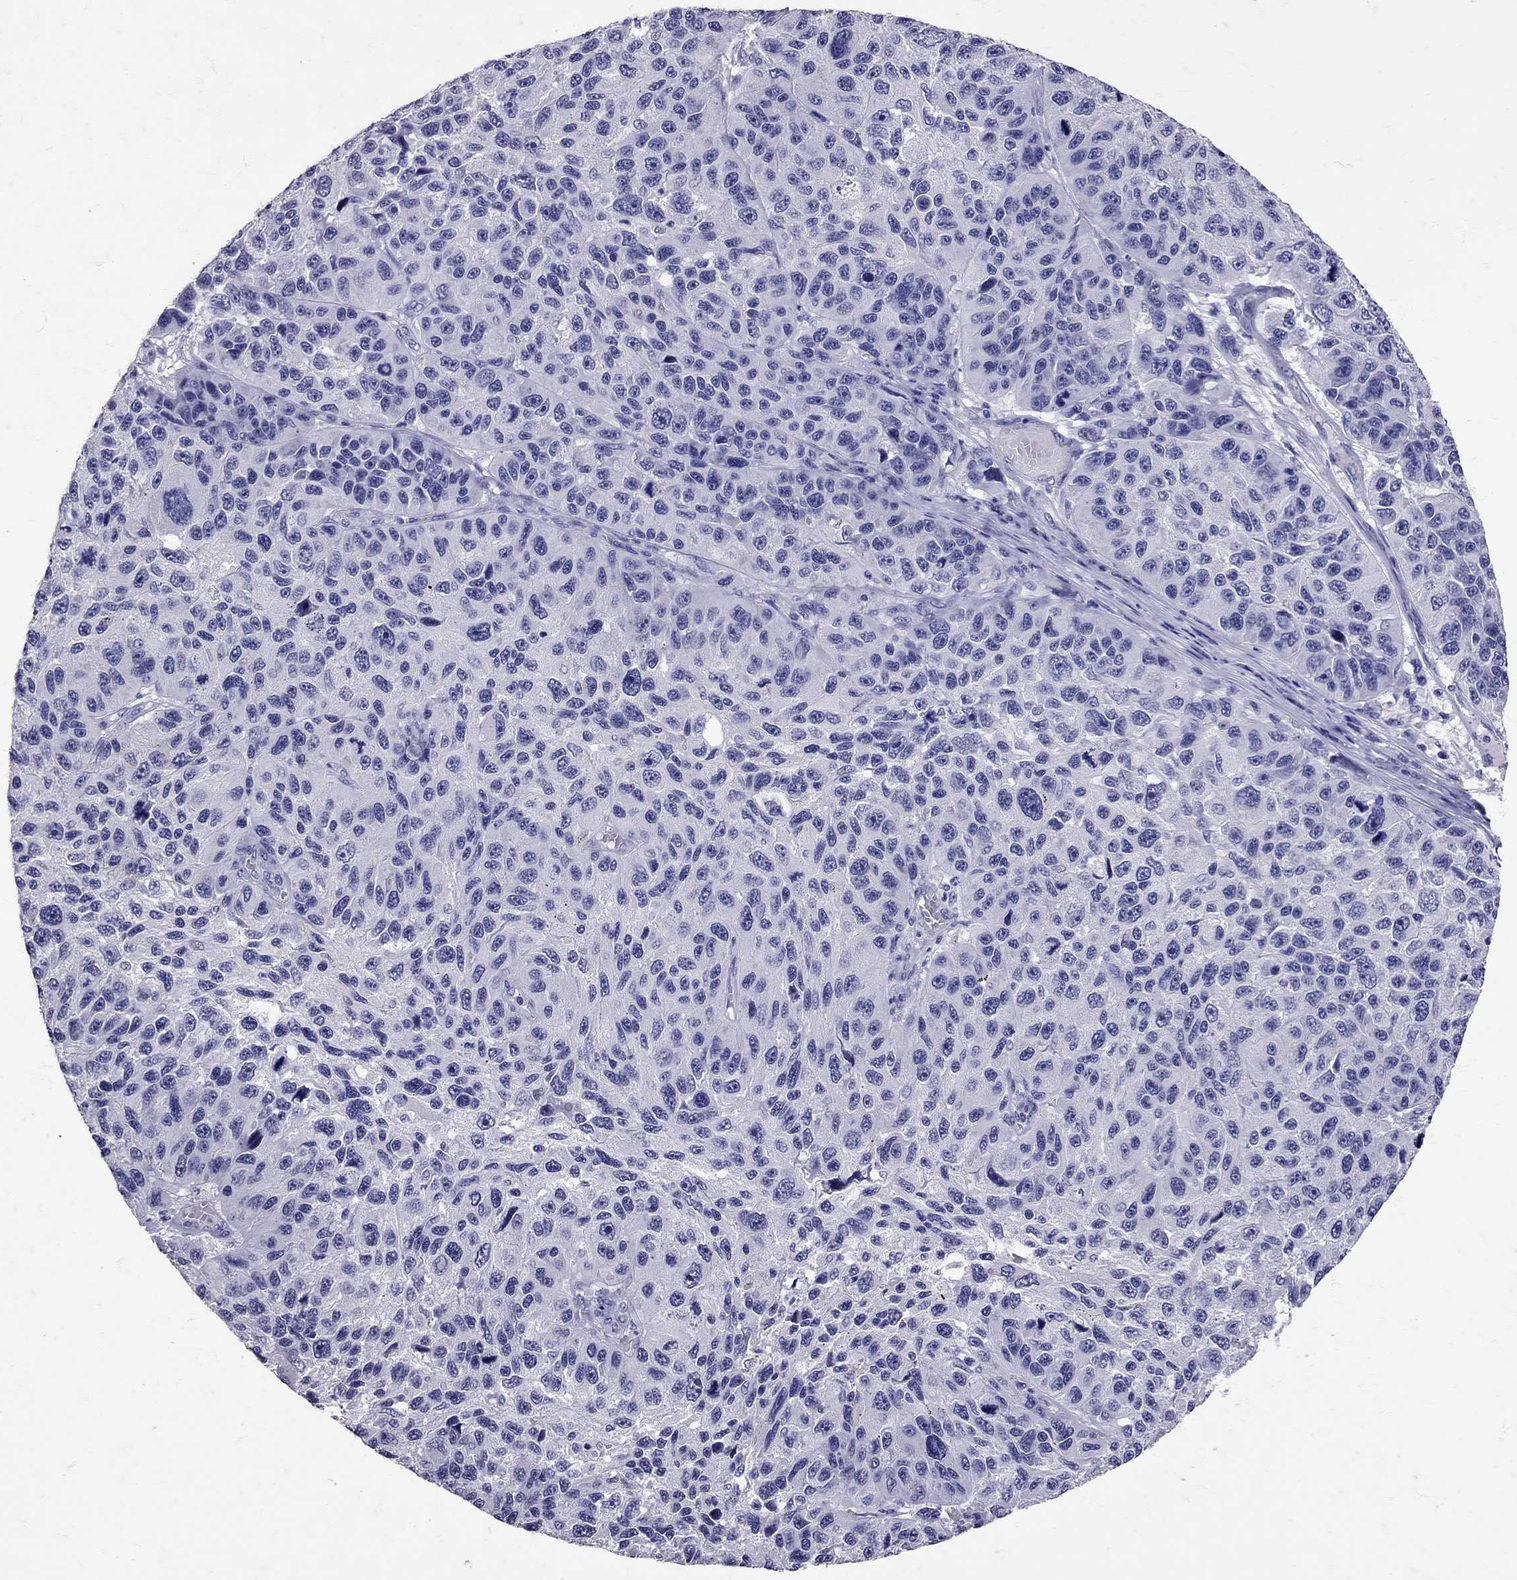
{"staining": {"intensity": "negative", "quantity": "none", "location": "none"}, "tissue": "melanoma", "cell_type": "Tumor cells", "image_type": "cancer", "snomed": [{"axis": "morphology", "description": "Malignant melanoma, NOS"}, {"axis": "topography", "description": "Skin"}], "caption": "Photomicrograph shows no protein positivity in tumor cells of melanoma tissue.", "gene": "SST", "patient": {"sex": "male", "age": 53}}